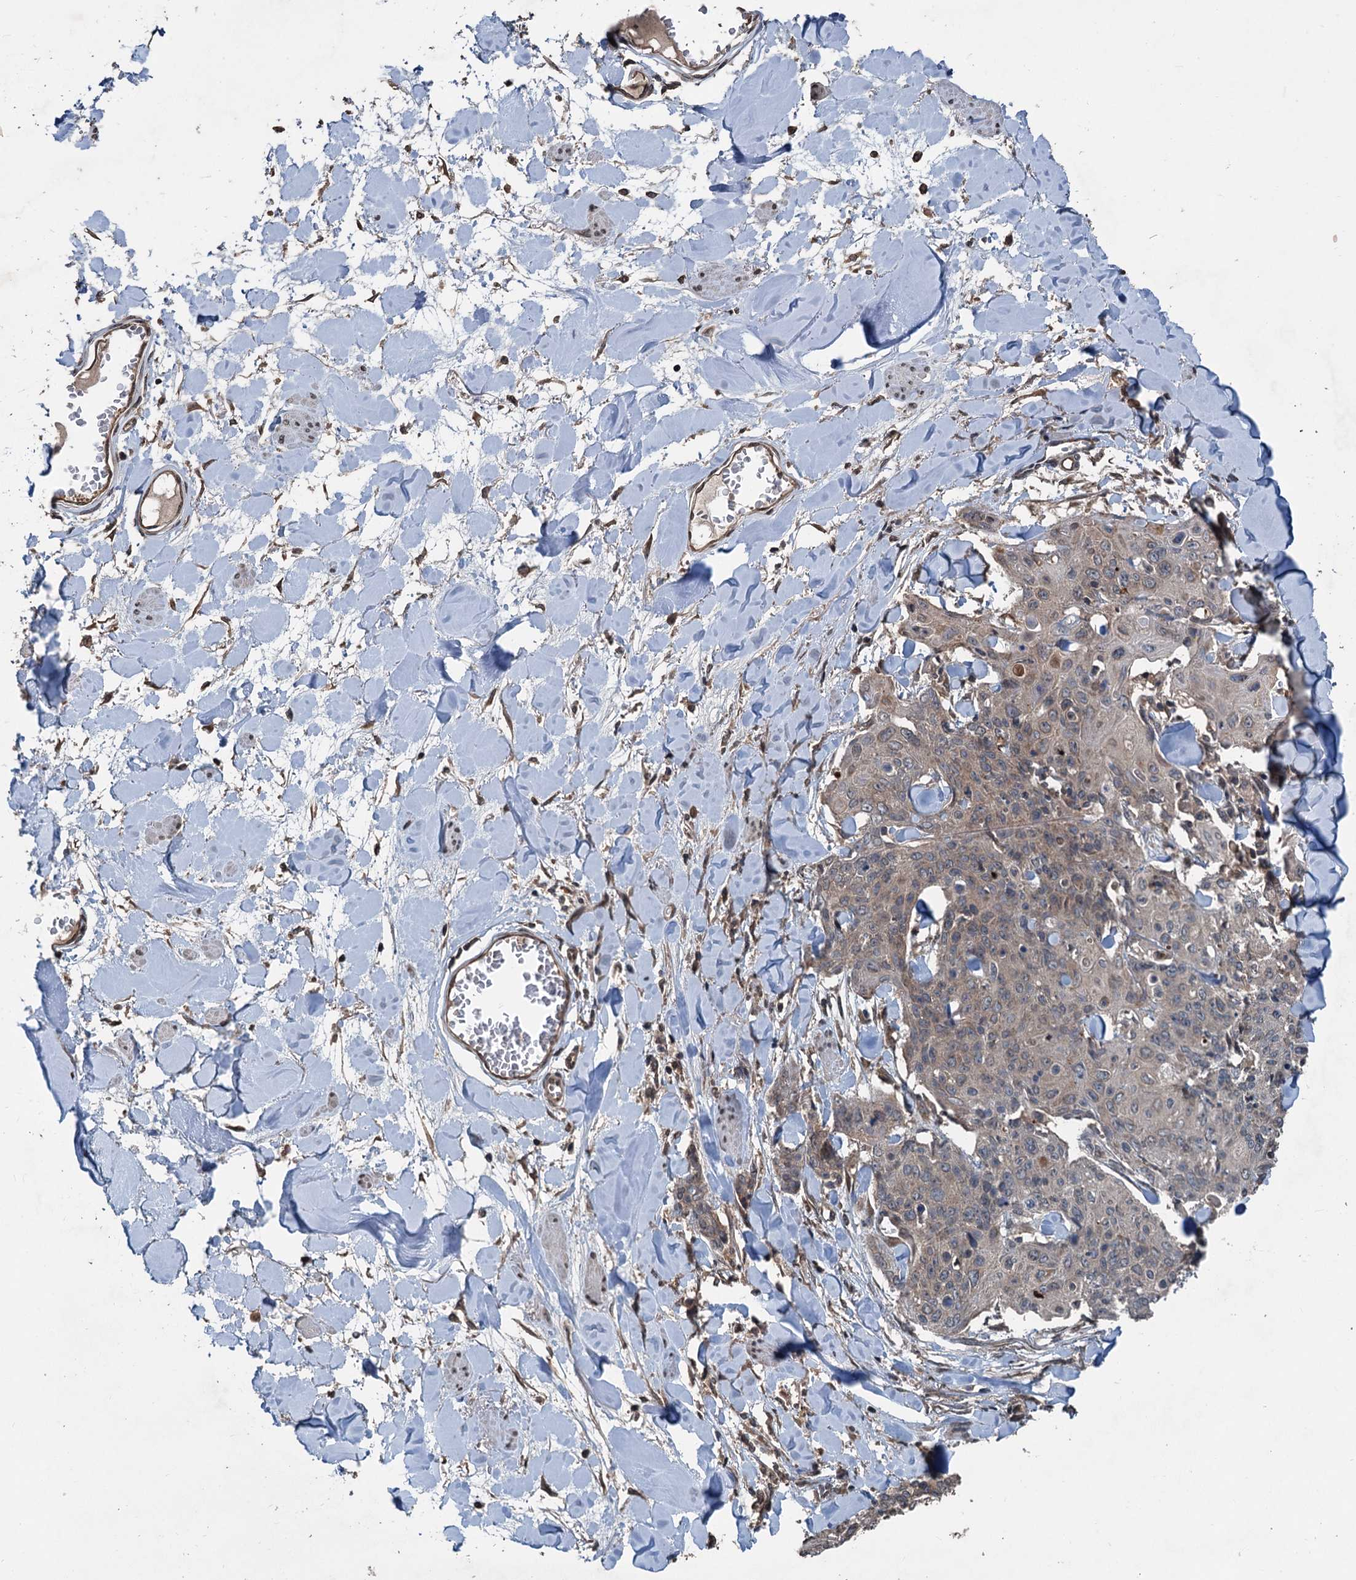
{"staining": {"intensity": "moderate", "quantity": ">75%", "location": "cytoplasmic/membranous"}, "tissue": "skin cancer", "cell_type": "Tumor cells", "image_type": "cancer", "snomed": [{"axis": "morphology", "description": "Squamous cell carcinoma, NOS"}, {"axis": "topography", "description": "Skin"}, {"axis": "topography", "description": "Vulva"}], "caption": "IHC micrograph of neoplastic tissue: skin cancer (squamous cell carcinoma) stained using immunohistochemistry (IHC) displays medium levels of moderate protein expression localized specifically in the cytoplasmic/membranous of tumor cells, appearing as a cytoplasmic/membranous brown color.", "gene": "N4BP2L2", "patient": {"sex": "female", "age": 85}}